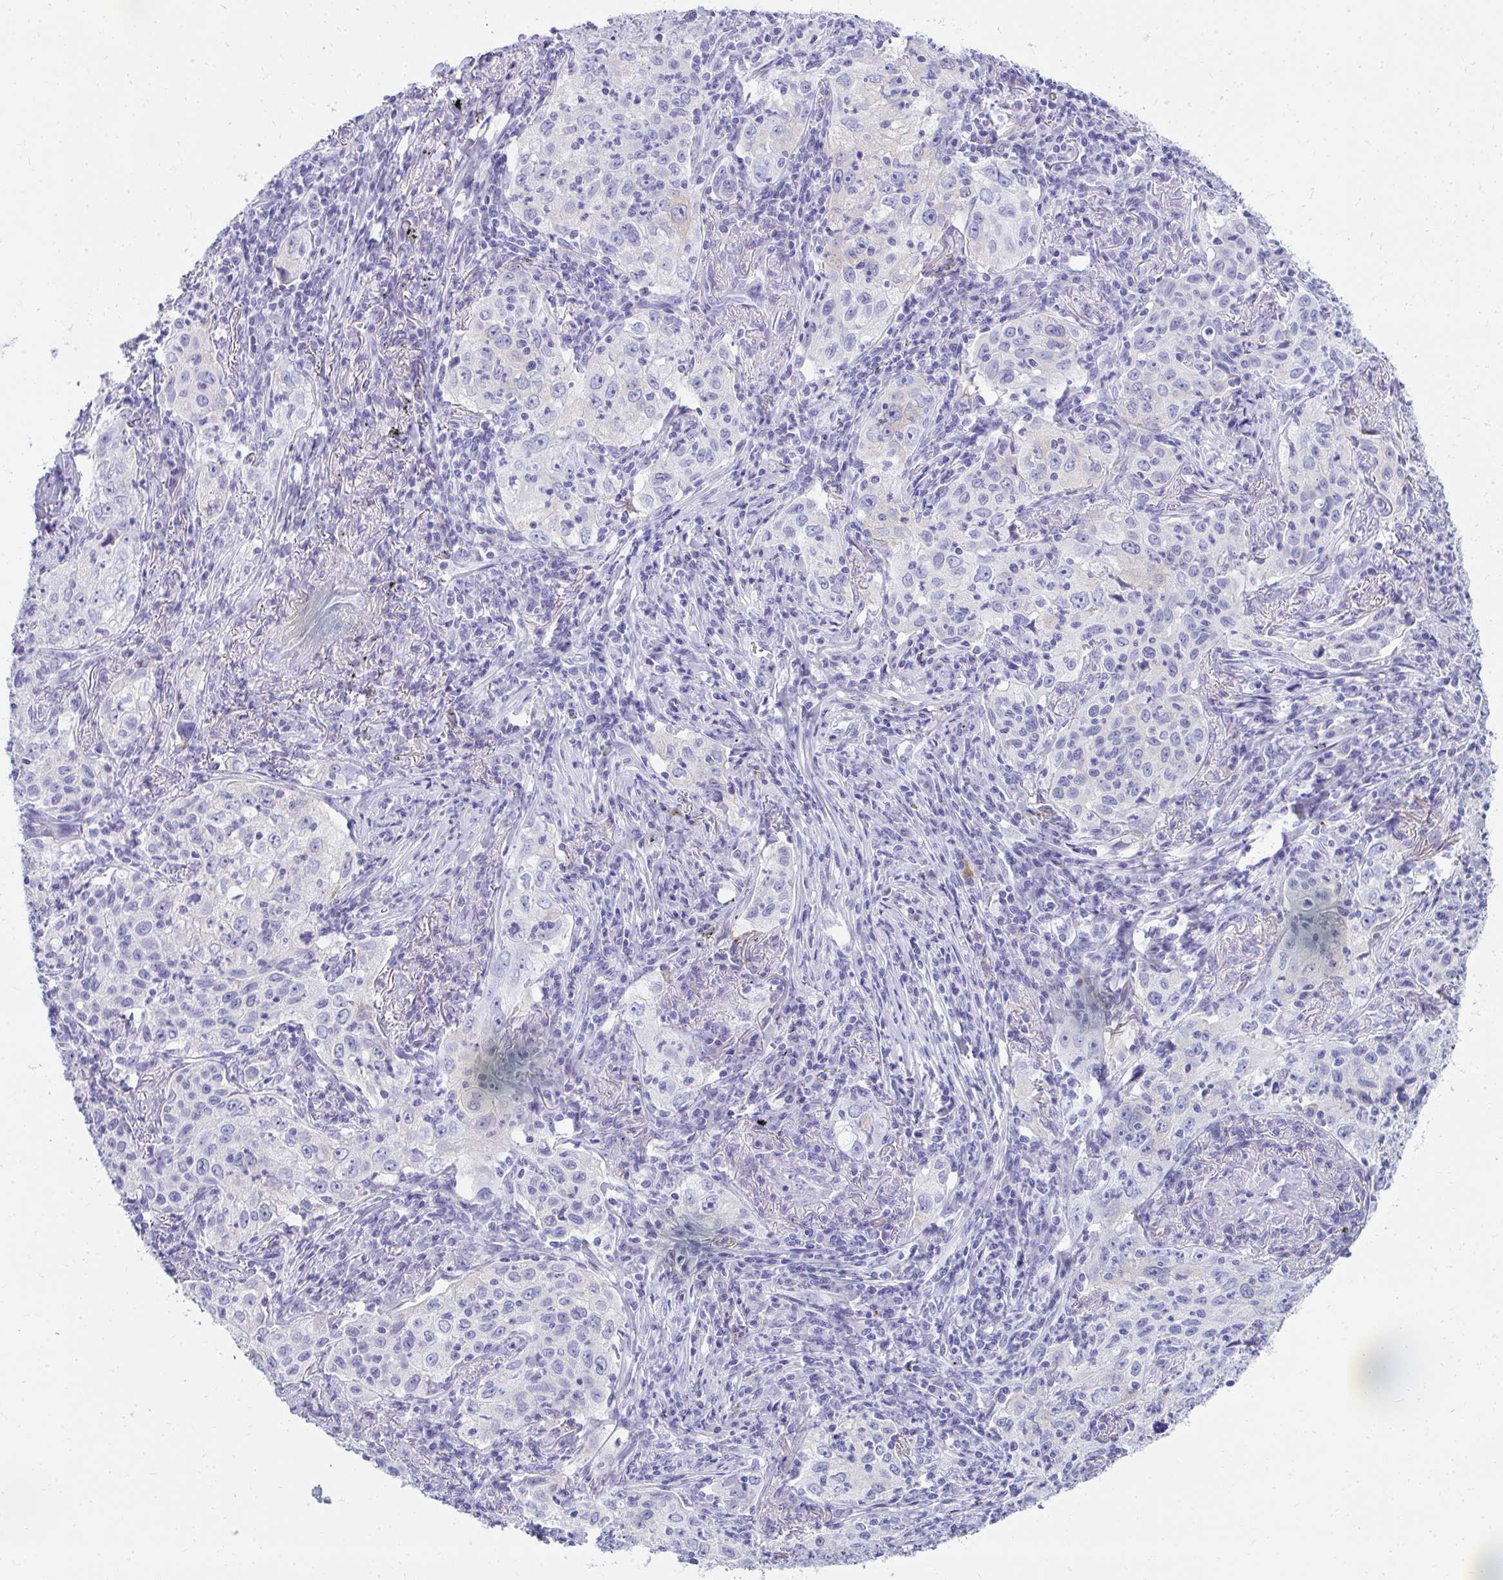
{"staining": {"intensity": "negative", "quantity": "none", "location": "none"}, "tissue": "lung cancer", "cell_type": "Tumor cells", "image_type": "cancer", "snomed": [{"axis": "morphology", "description": "Squamous cell carcinoma, NOS"}, {"axis": "topography", "description": "Lung"}], "caption": "Histopathology image shows no significant protein expression in tumor cells of lung cancer (squamous cell carcinoma).", "gene": "SEC14L3", "patient": {"sex": "male", "age": 71}}